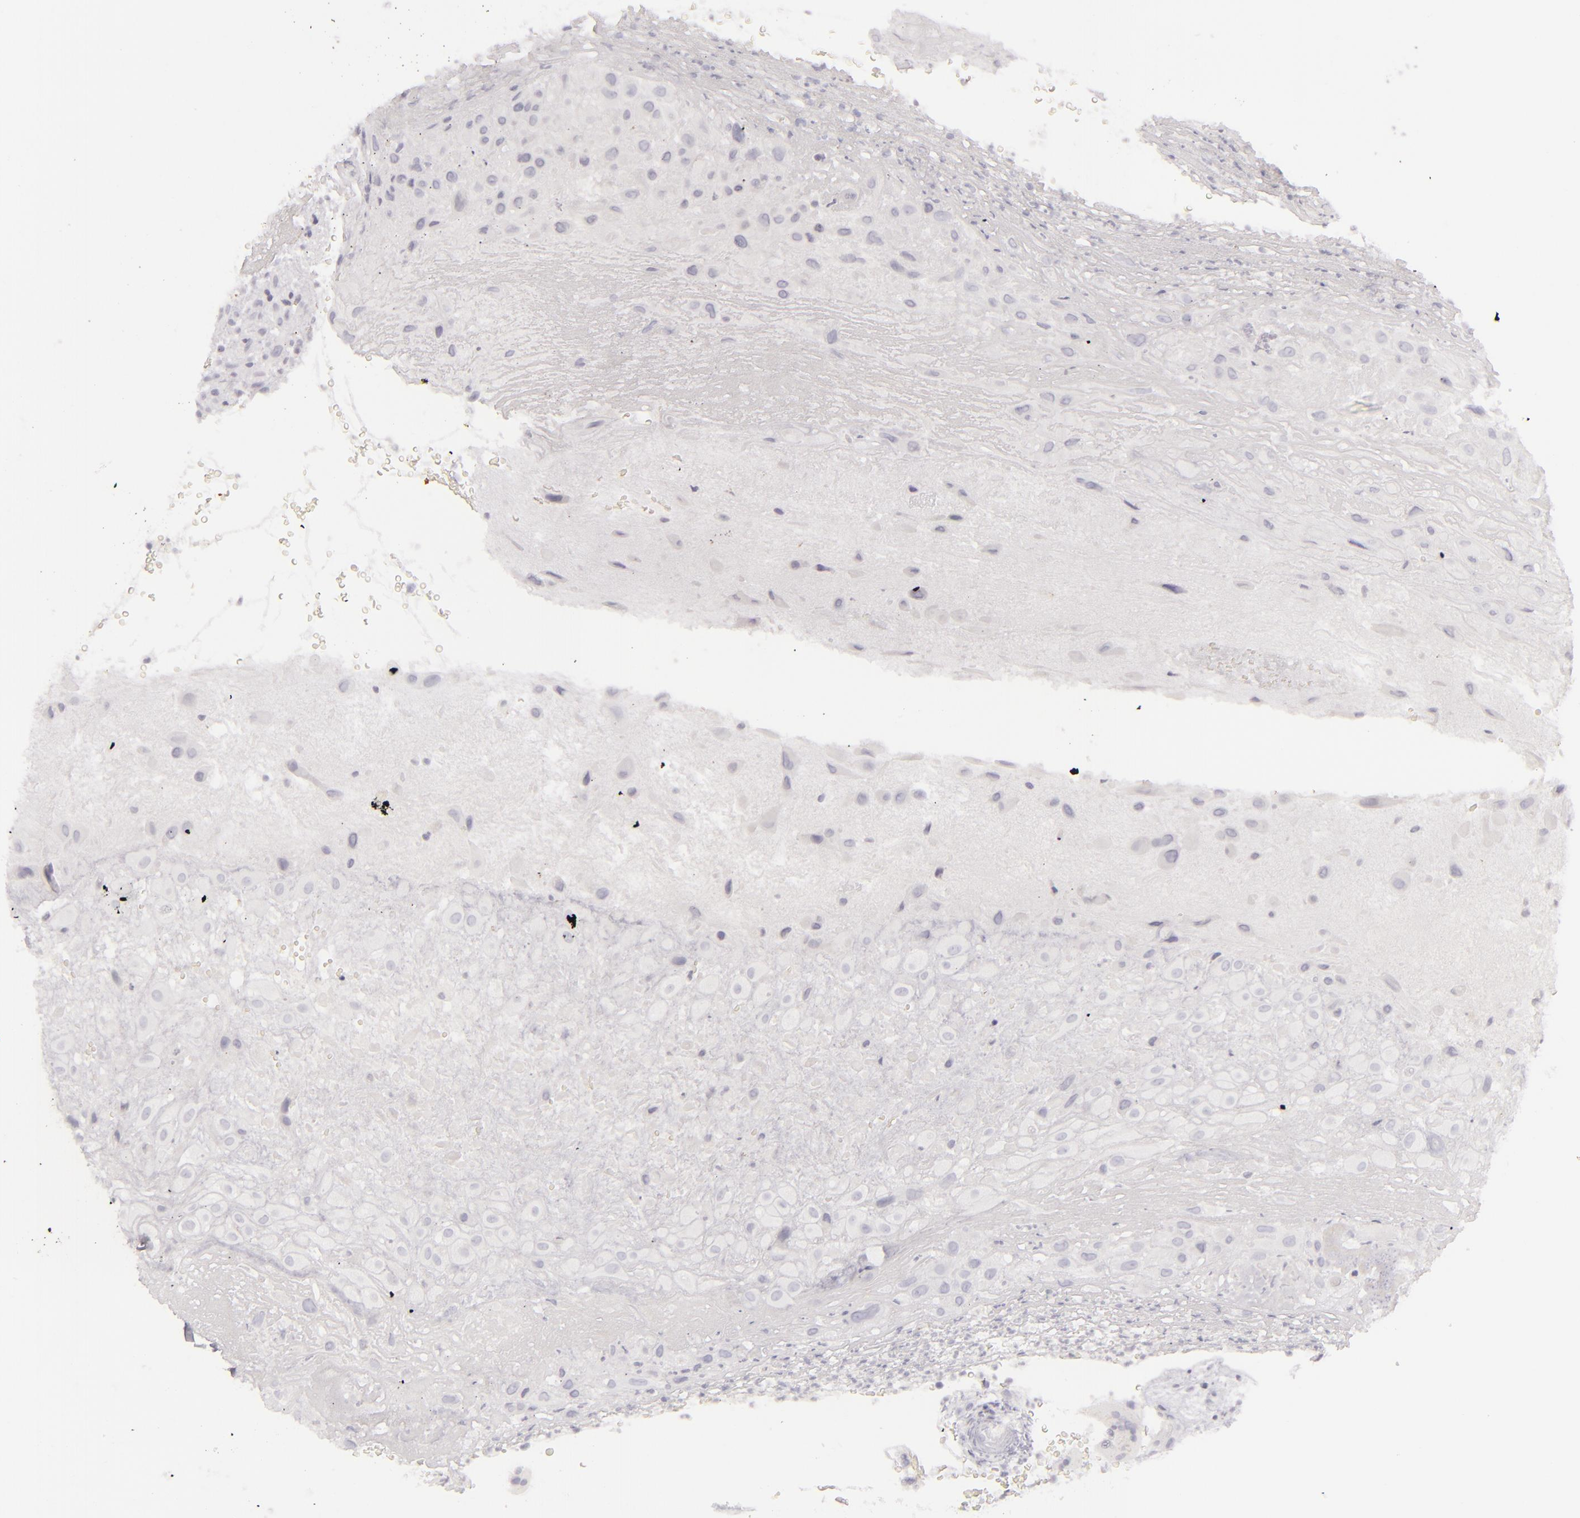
{"staining": {"intensity": "negative", "quantity": "none", "location": "none"}, "tissue": "placenta", "cell_type": "Decidual cells", "image_type": "normal", "snomed": [{"axis": "morphology", "description": "Normal tissue, NOS"}, {"axis": "topography", "description": "Placenta"}], "caption": "DAB immunohistochemical staining of normal human placenta exhibits no significant expression in decidual cells. Brightfield microscopy of immunohistochemistry stained with DAB (brown) and hematoxylin (blue), captured at high magnification.", "gene": "CDX2", "patient": {"sex": "female", "age": 19}}